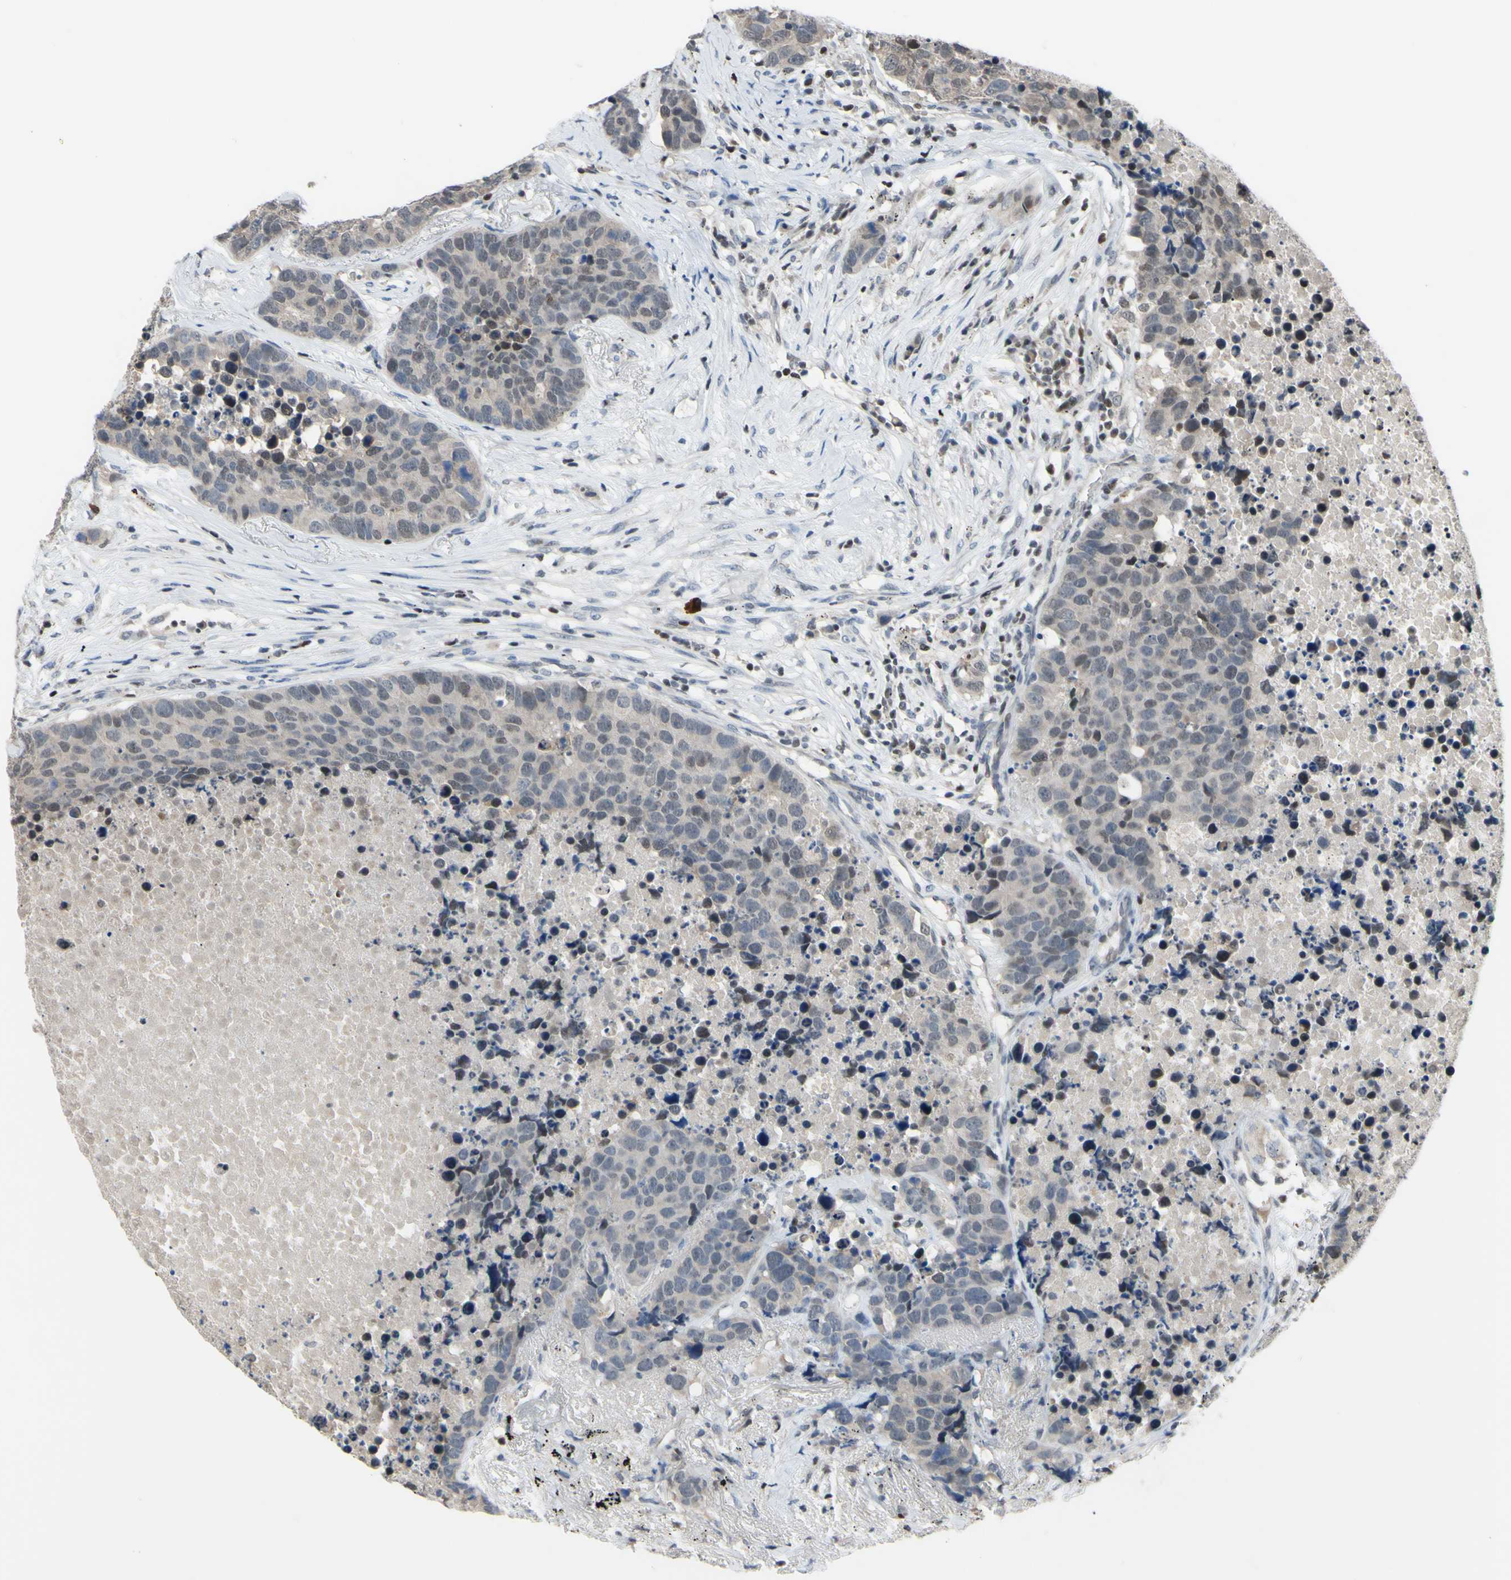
{"staining": {"intensity": "weak", "quantity": ">75%", "location": "cytoplasmic/membranous,nuclear"}, "tissue": "carcinoid", "cell_type": "Tumor cells", "image_type": "cancer", "snomed": [{"axis": "morphology", "description": "Carcinoid, malignant, NOS"}, {"axis": "topography", "description": "Lung"}], "caption": "Brown immunohistochemical staining in human carcinoid (malignant) exhibits weak cytoplasmic/membranous and nuclear staining in approximately >75% of tumor cells.", "gene": "SP4", "patient": {"sex": "male", "age": 60}}